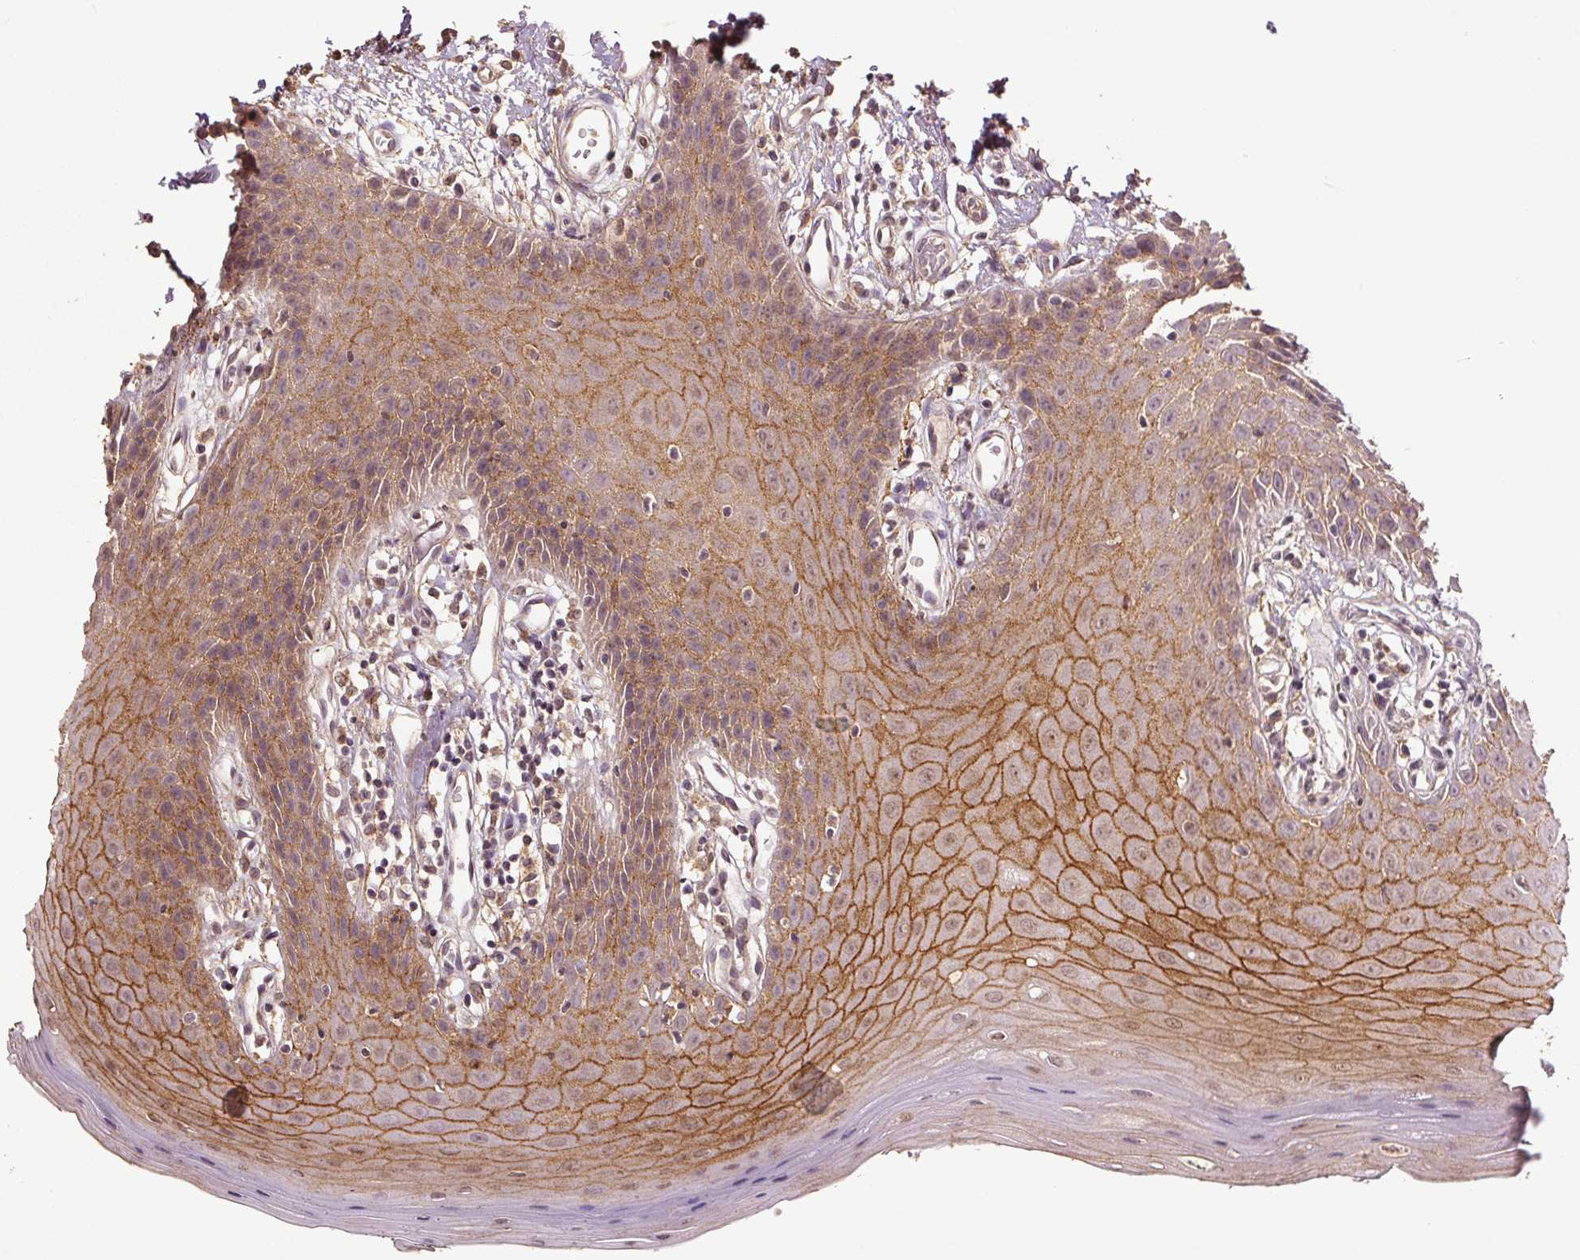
{"staining": {"intensity": "moderate", "quantity": "25%-75%", "location": "cytoplasmic/membranous"}, "tissue": "oral mucosa", "cell_type": "Squamous epithelial cells", "image_type": "normal", "snomed": [{"axis": "morphology", "description": "Normal tissue, NOS"}, {"axis": "topography", "description": "Oral tissue"}, {"axis": "topography", "description": "Tounge, NOS"}], "caption": "Moderate cytoplasmic/membranous staining for a protein is seen in approximately 25%-75% of squamous epithelial cells of benign oral mucosa using immunohistochemistry (IHC).", "gene": "EPHB3", "patient": {"sex": "female", "age": 59}}